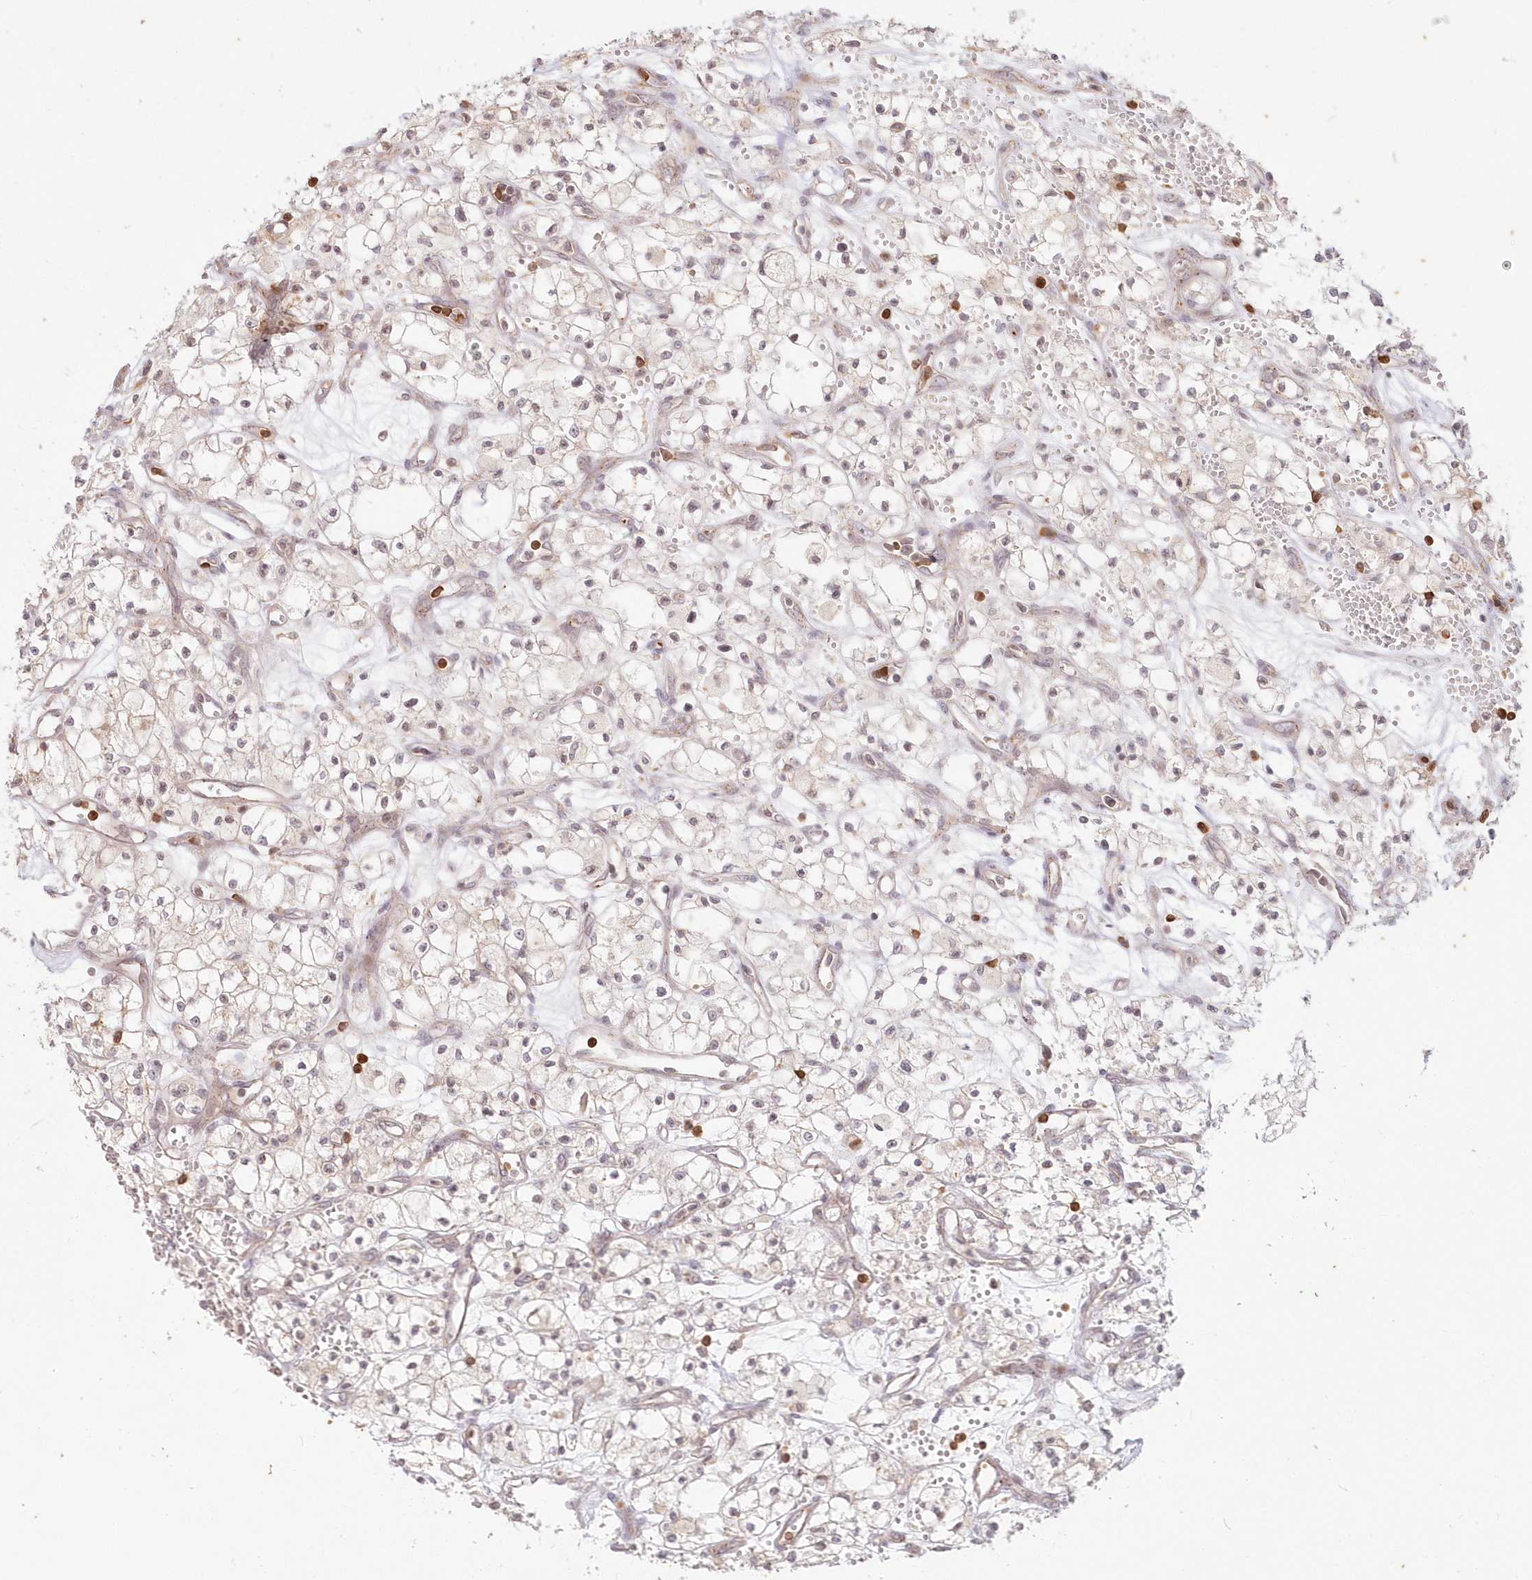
{"staining": {"intensity": "negative", "quantity": "none", "location": "none"}, "tissue": "renal cancer", "cell_type": "Tumor cells", "image_type": "cancer", "snomed": [{"axis": "morphology", "description": "Adenocarcinoma, NOS"}, {"axis": "topography", "description": "Kidney"}], "caption": "Immunohistochemistry micrograph of renal cancer stained for a protein (brown), which shows no staining in tumor cells. (Stains: DAB (3,3'-diaminobenzidine) immunohistochemistry with hematoxylin counter stain, Microscopy: brightfield microscopy at high magnification).", "gene": "MTMR3", "patient": {"sex": "male", "age": 59}}